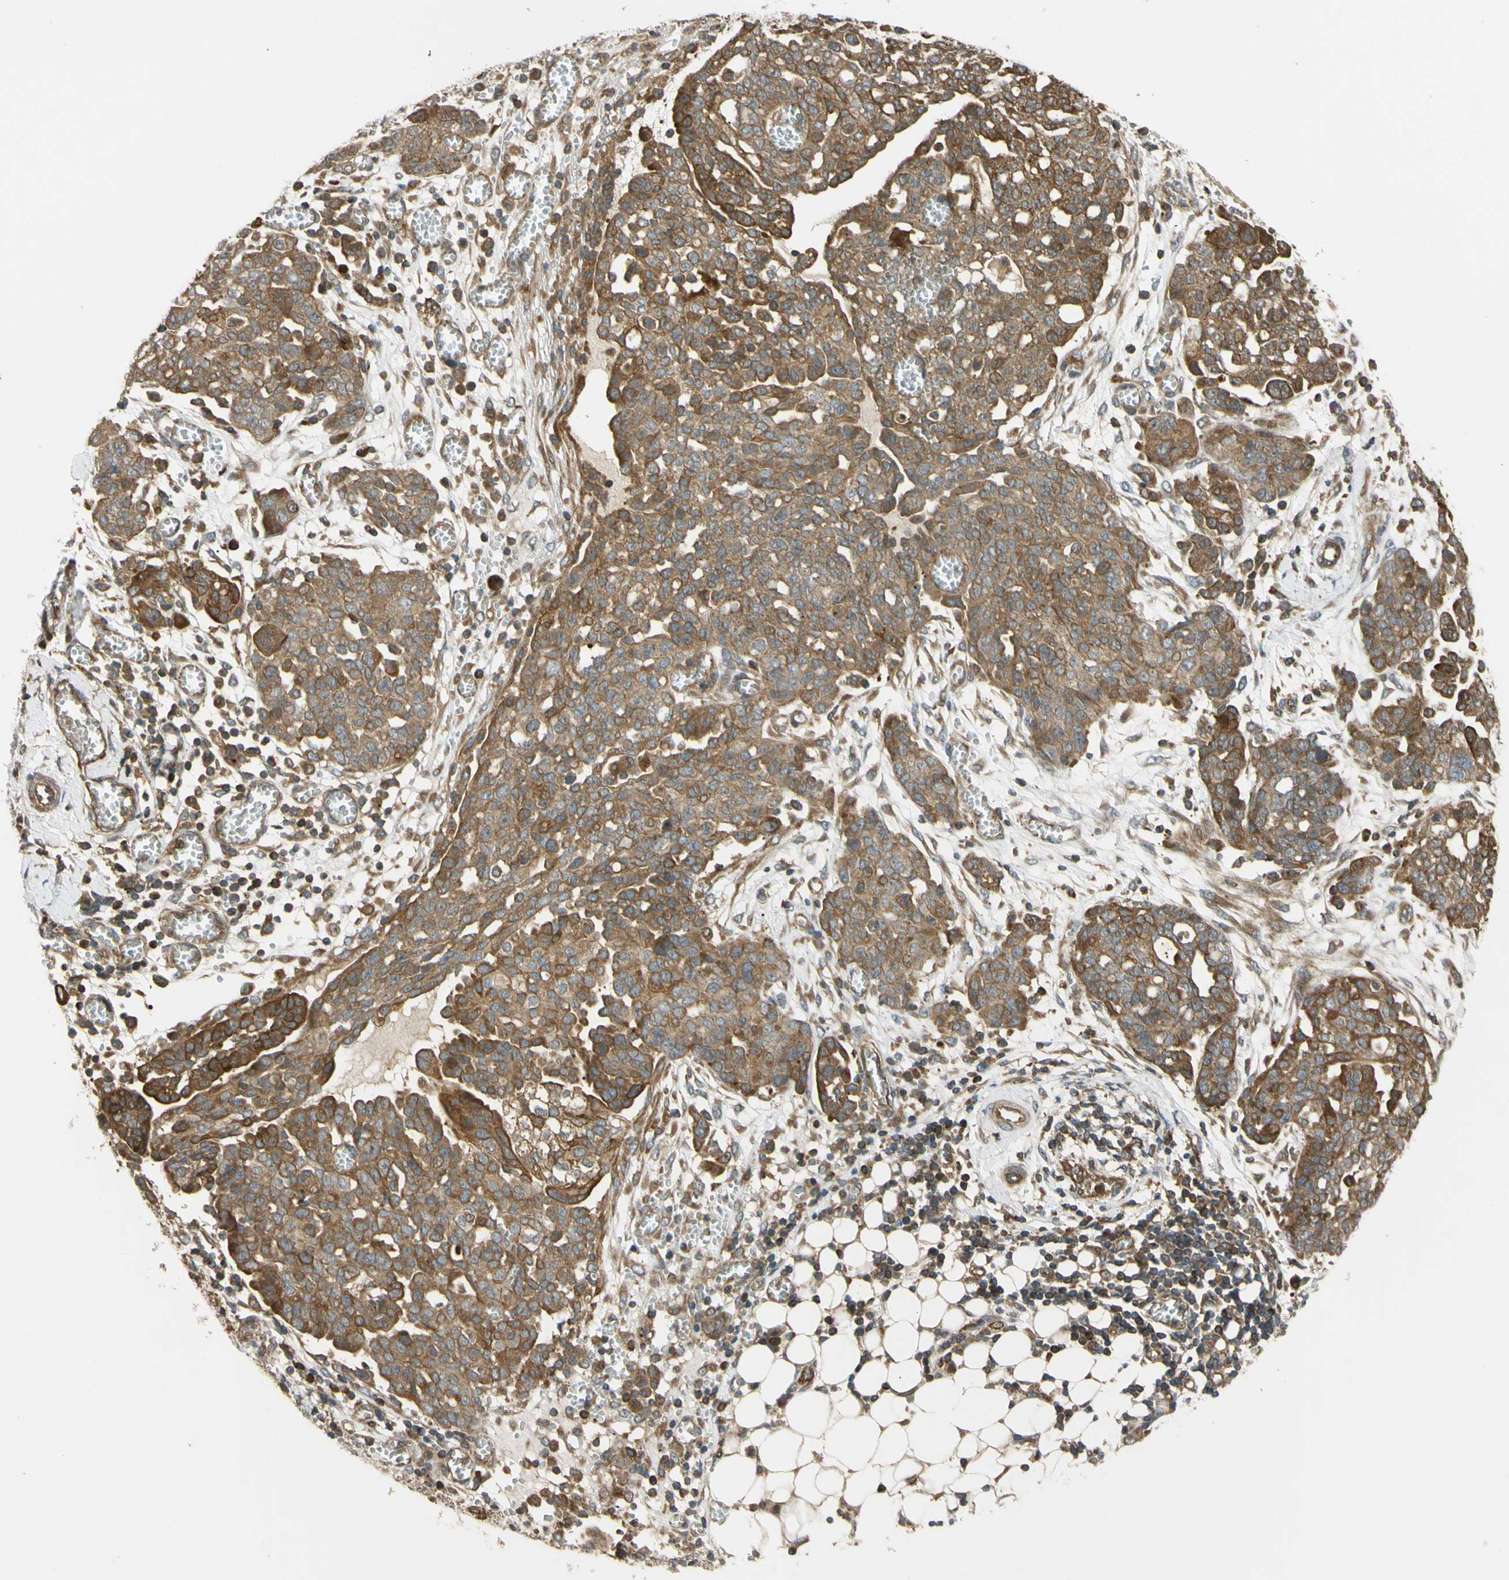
{"staining": {"intensity": "moderate", "quantity": ">75%", "location": "cytoplasmic/membranous"}, "tissue": "ovarian cancer", "cell_type": "Tumor cells", "image_type": "cancer", "snomed": [{"axis": "morphology", "description": "Cystadenocarcinoma, serous, NOS"}, {"axis": "topography", "description": "Soft tissue"}, {"axis": "topography", "description": "Ovary"}], "caption": "A high-resolution photomicrograph shows immunohistochemistry staining of ovarian cancer, which displays moderate cytoplasmic/membranous staining in about >75% of tumor cells.", "gene": "FLII", "patient": {"sex": "female", "age": 57}}